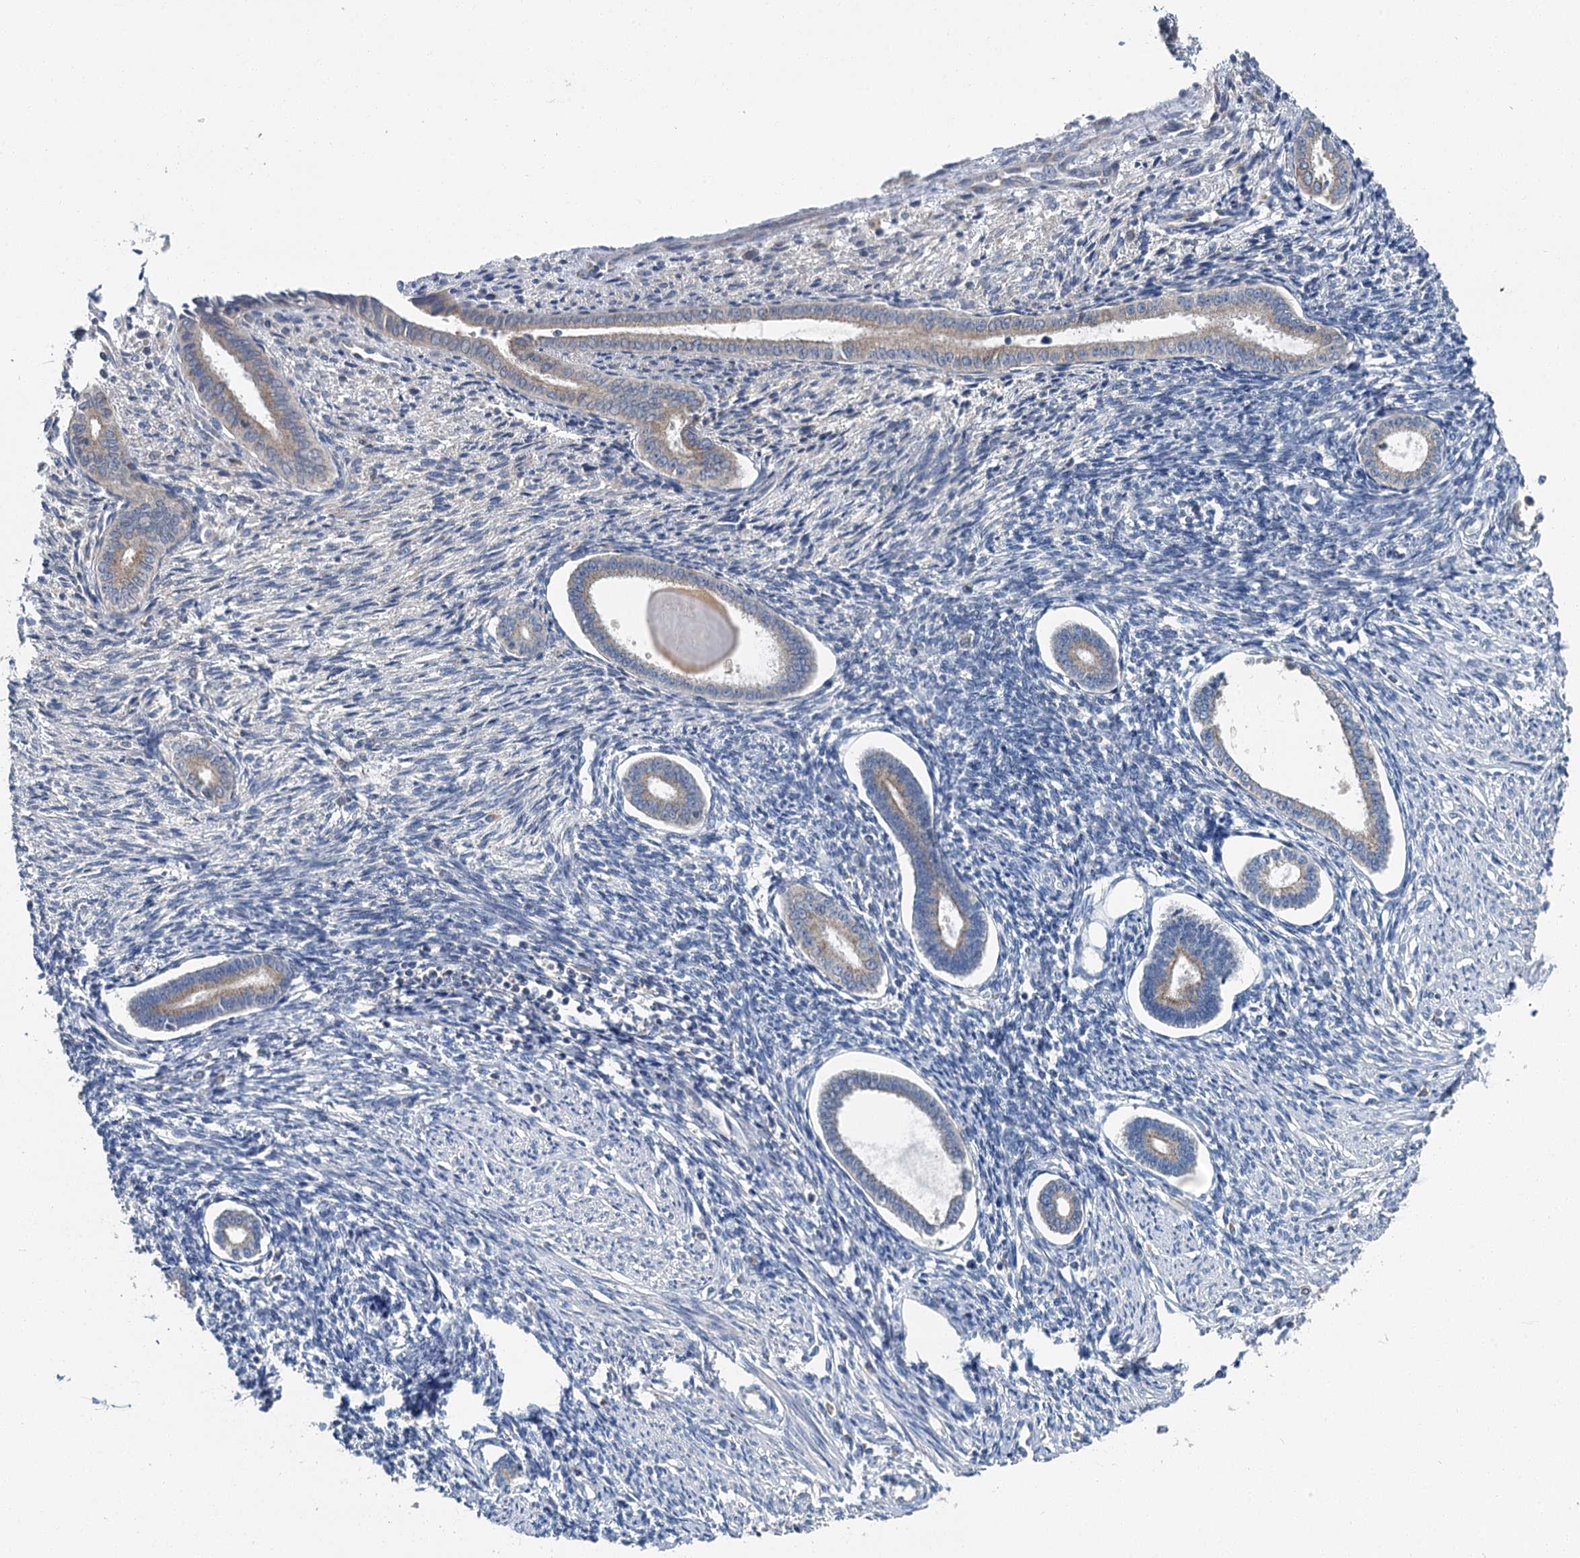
{"staining": {"intensity": "negative", "quantity": "none", "location": "none"}, "tissue": "endometrium", "cell_type": "Cells in endometrial stroma", "image_type": "normal", "snomed": [{"axis": "morphology", "description": "Normal tissue, NOS"}, {"axis": "topography", "description": "Endometrium"}], "caption": "DAB (3,3'-diaminobenzidine) immunohistochemical staining of unremarkable human endometrium reveals no significant positivity in cells in endometrial stroma.", "gene": "SPINK9", "patient": {"sex": "female", "age": 56}}